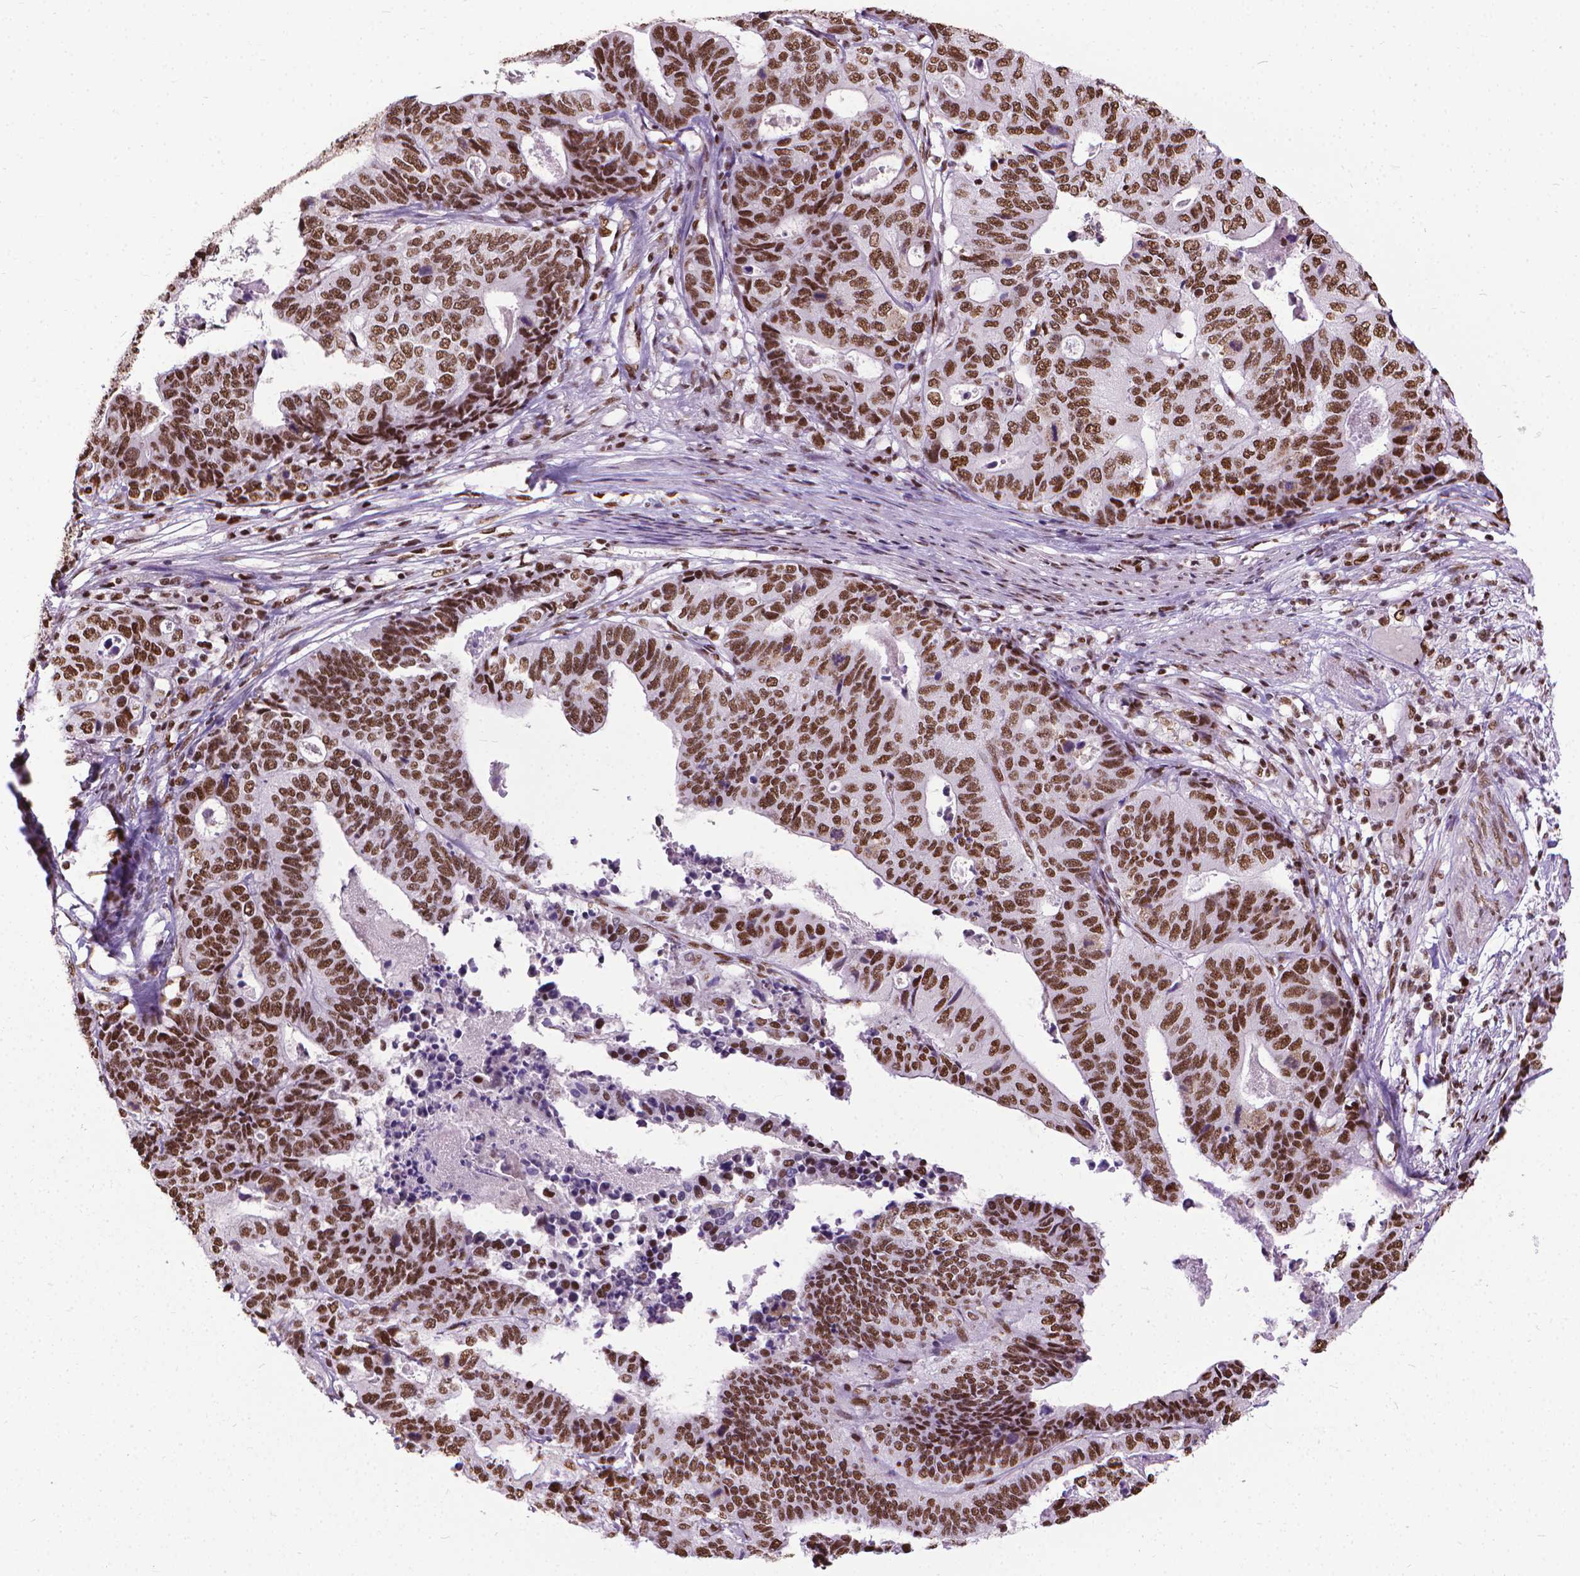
{"staining": {"intensity": "moderate", "quantity": ">75%", "location": "nuclear"}, "tissue": "stomach cancer", "cell_type": "Tumor cells", "image_type": "cancer", "snomed": [{"axis": "morphology", "description": "Adenocarcinoma, NOS"}, {"axis": "topography", "description": "Stomach, upper"}], "caption": "Approximately >75% of tumor cells in stomach cancer show moderate nuclear protein expression as visualized by brown immunohistochemical staining.", "gene": "AKAP8", "patient": {"sex": "female", "age": 67}}